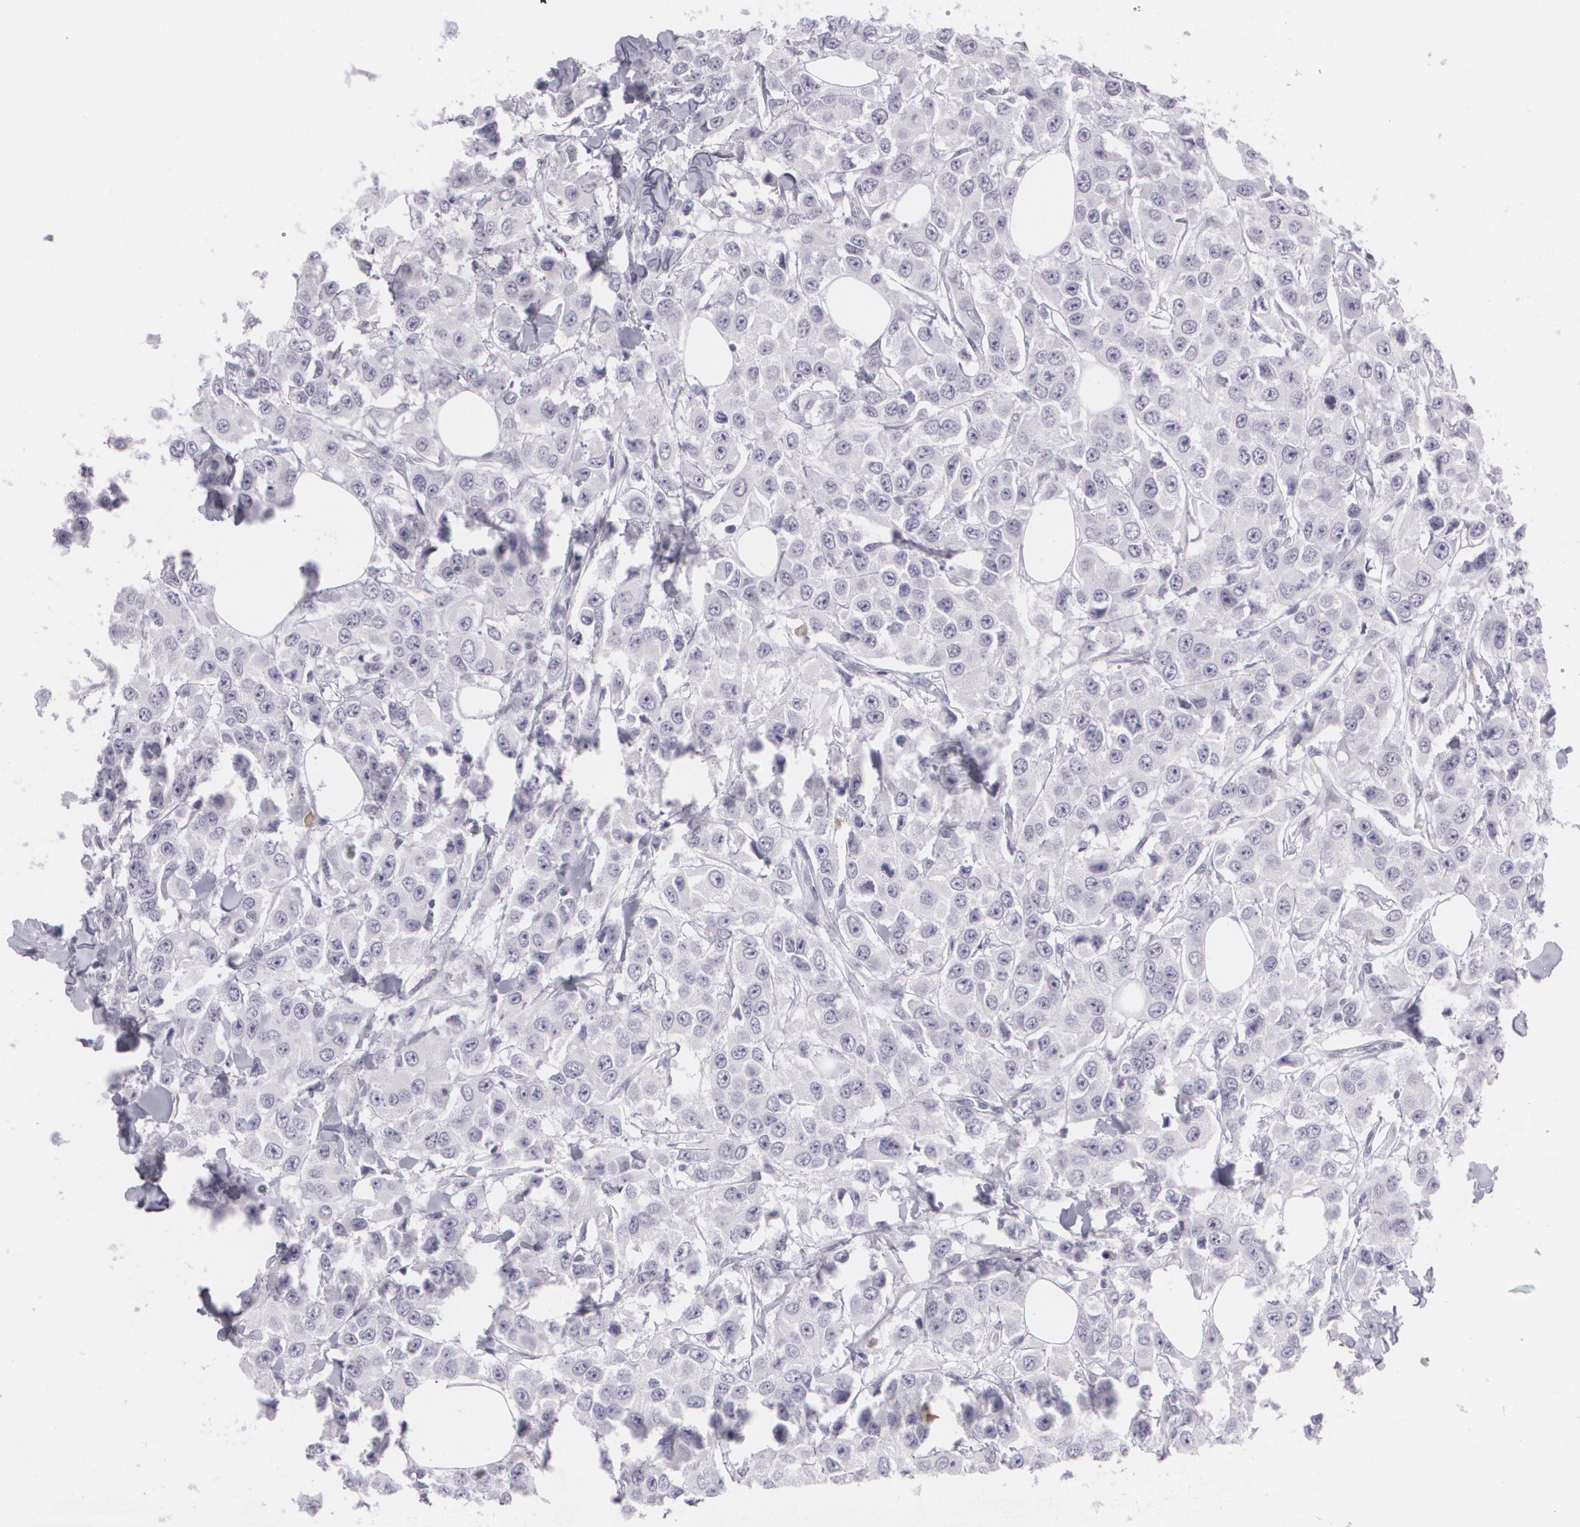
{"staining": {"intensity": "negative", "quantity": "none", "location": "none"}, "tissue": "breast cancer", "cell_type": "Tumor cells", "image_type": "cancer", "snomed": [{"axis": "morphology", "description": "Duct carcinoma"}, {"axis": "topography", "description": "Breast"}], "caption": "Micrograph shows no significant protein positivity in tumor cells of breast intraductal carcinoma.", "gene": "MAP2", "patient": {"sex": "female", "age": 58}}